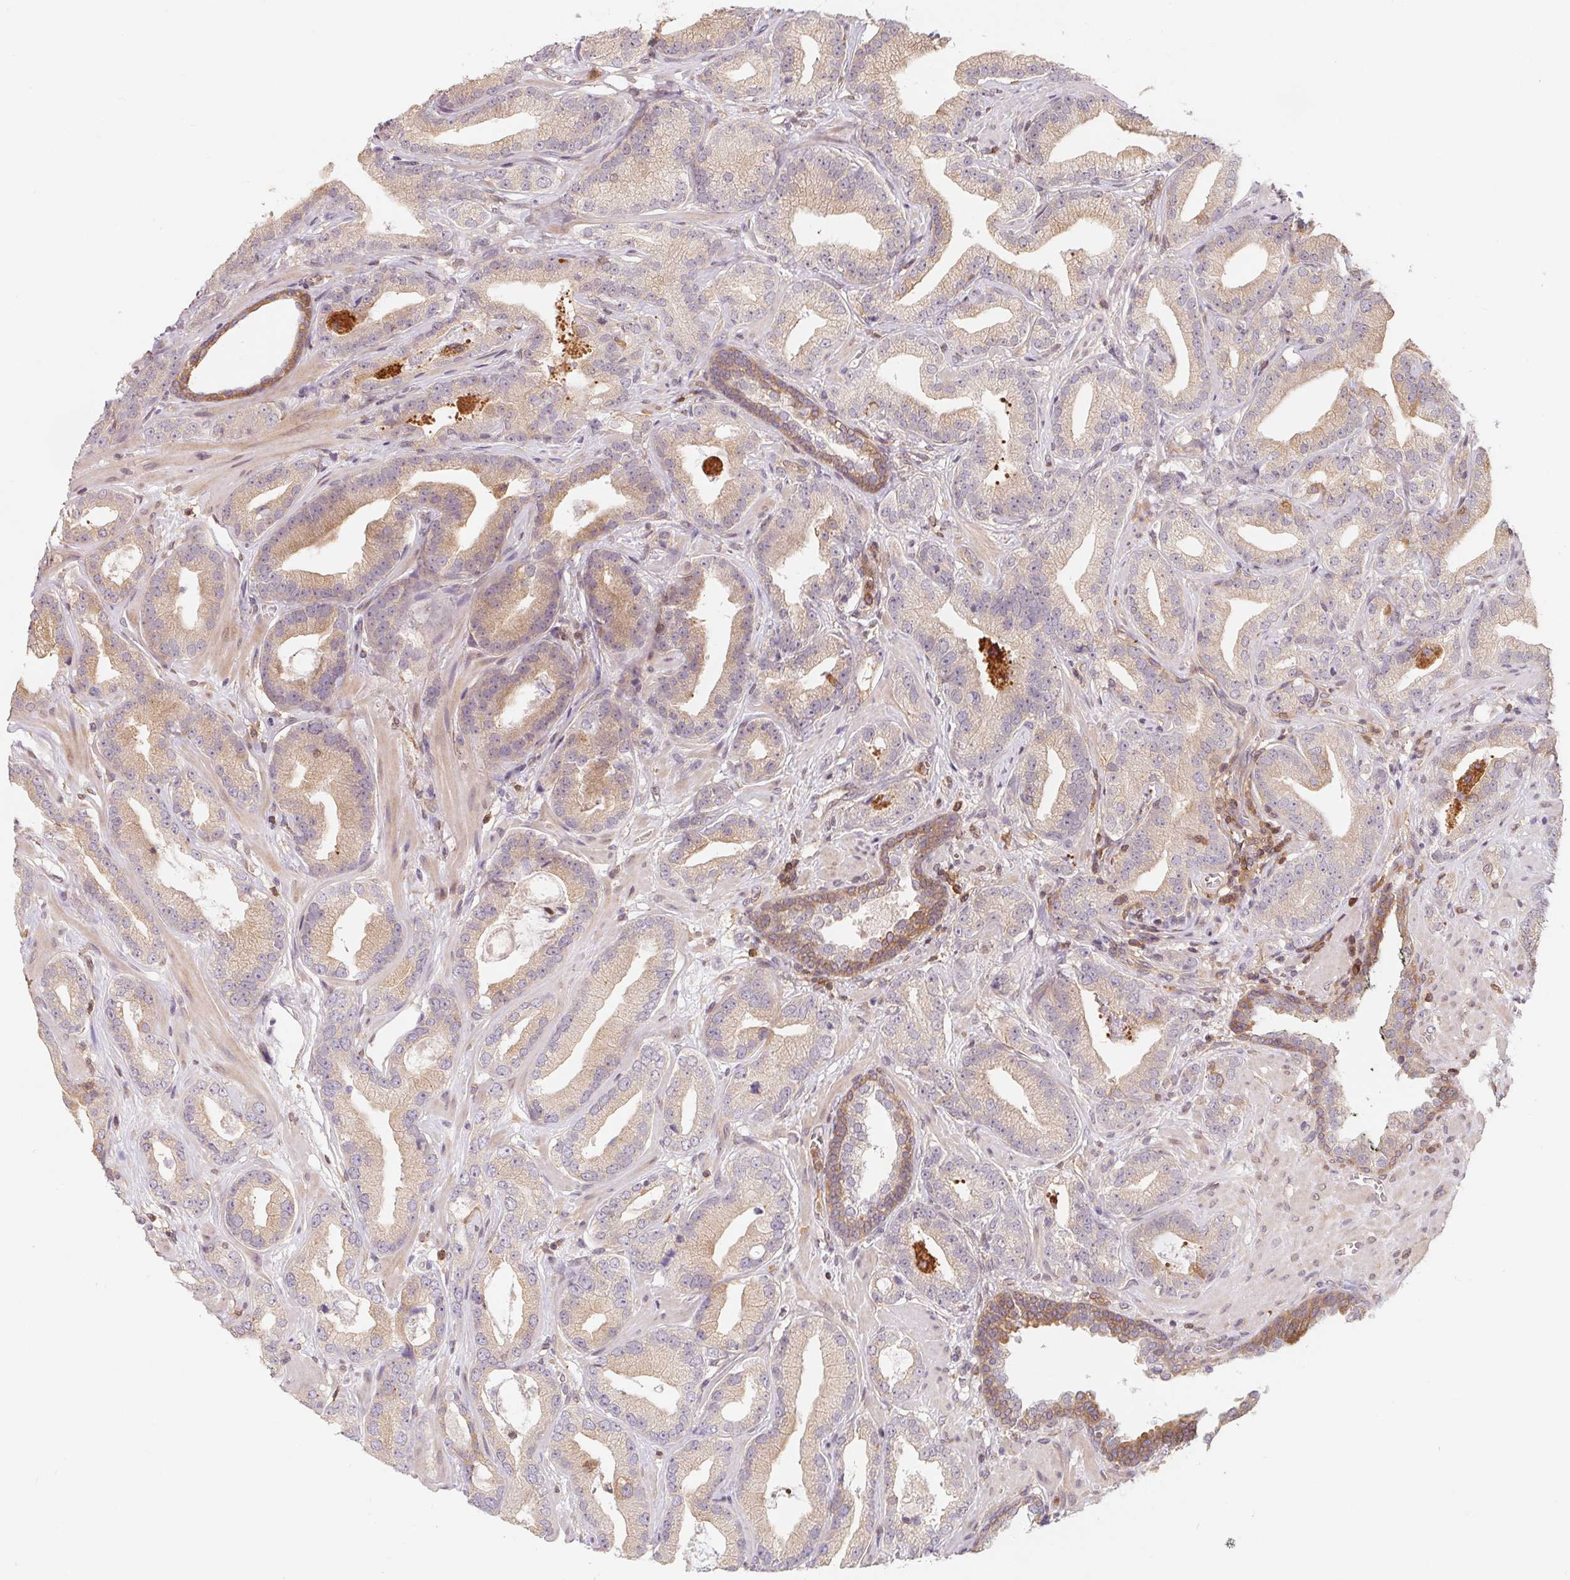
{"staining": {"intensity": "weak", "quantity": "<25%", "location": "cytoplasmic/membranous"}, "tissue": "prostate cancer", "cell_type": "Tumor cells", "image_type": "cancer", "snomed": [{"axis": "morphology", "description": "Adenocarcinoma, Low grade"}, {"axis": "topography", "description": "Prostate"}], "caption": "Photomicrograph shows no protein positivity in tumor cells of prostate cancer tissue. (Brightfield microscopy of DAB immunohistochemistry at high magnification).", "gene": "ANKRD13A", "patient": {"sex": "male", "age": 62}}